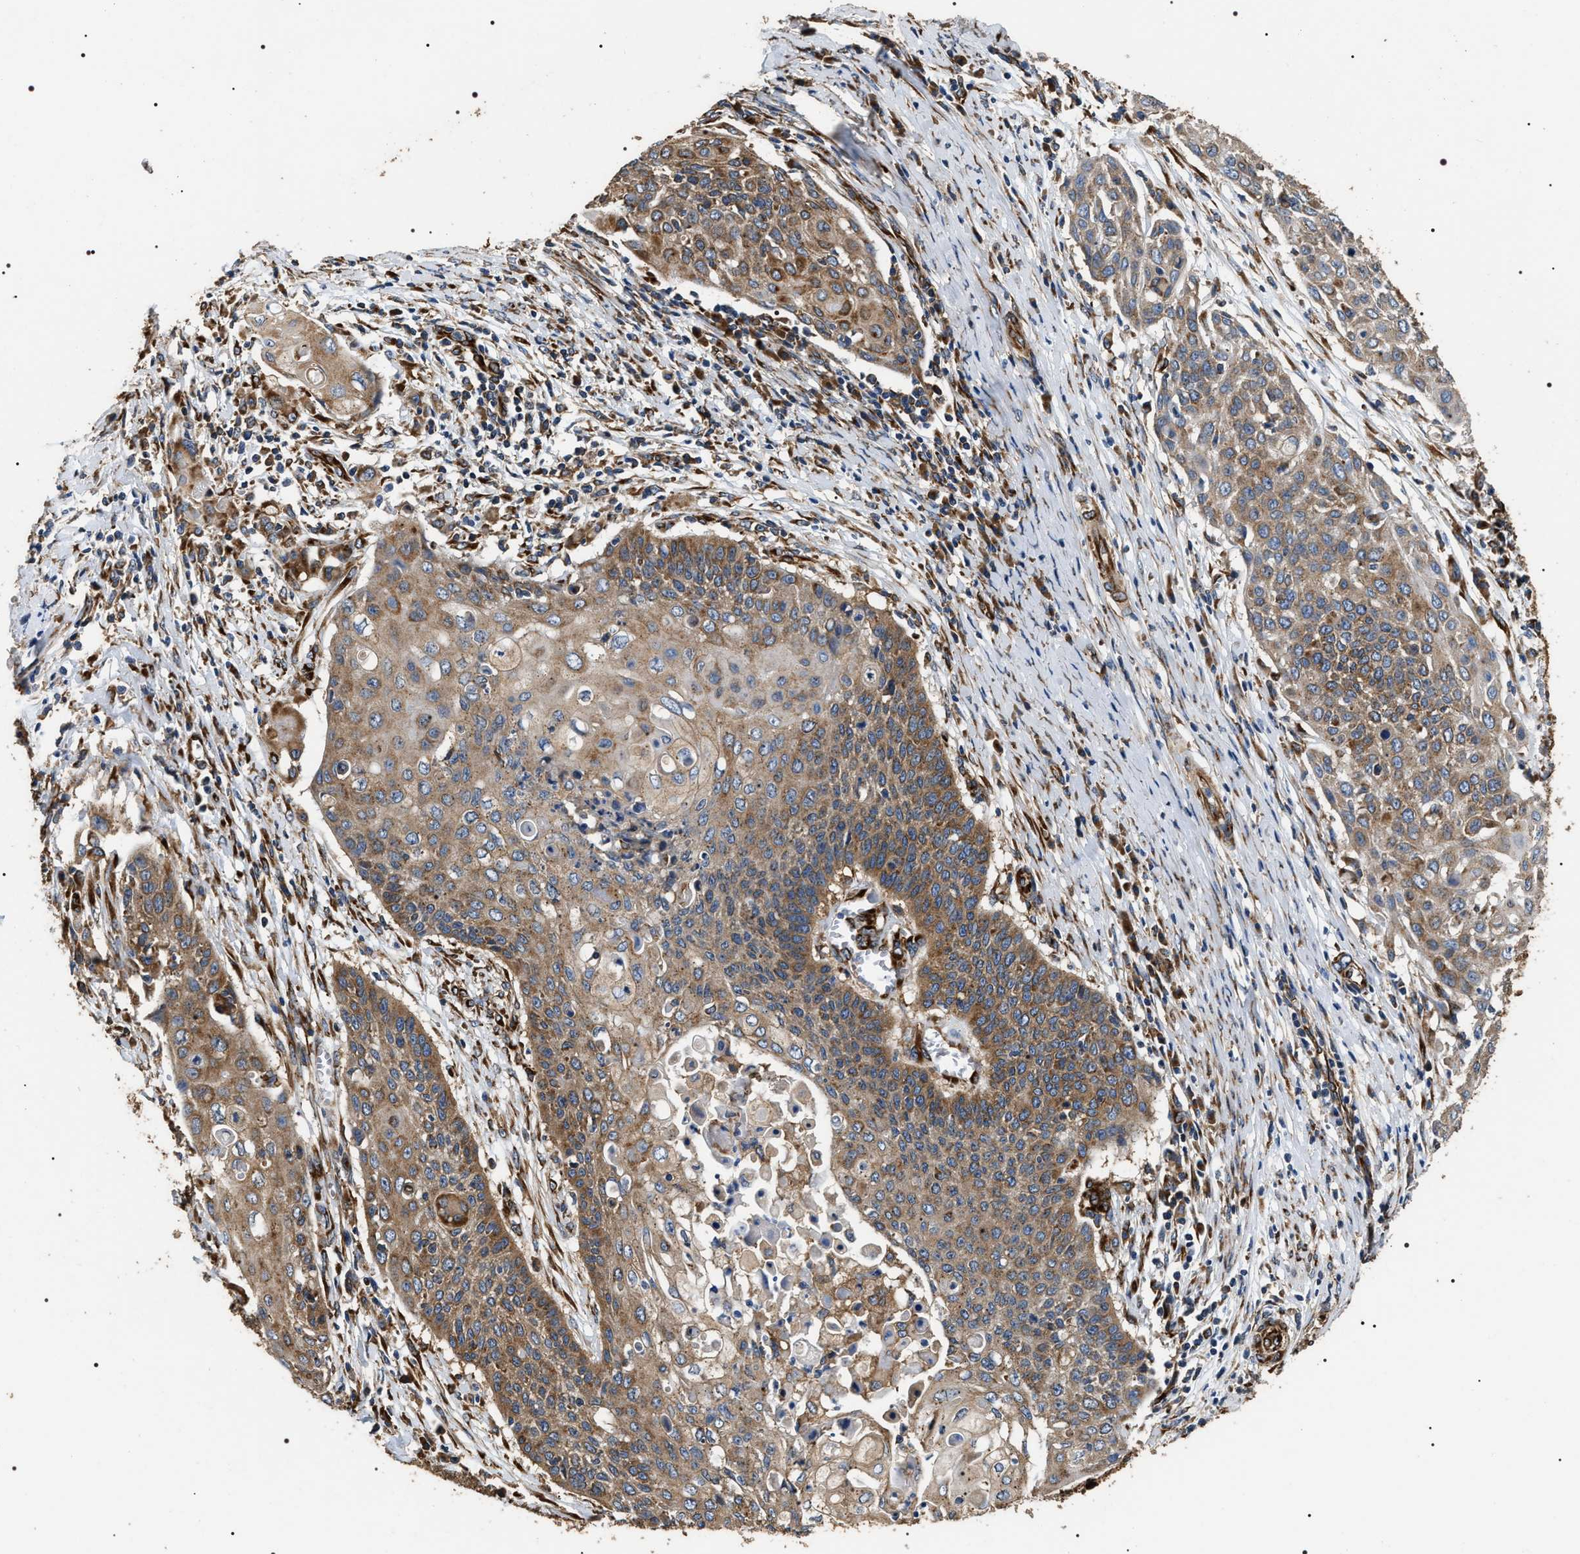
{"staining": {"intensity": "moderate", "quantity": ">75%", "location": "cytoplasmic/membranous"}, "tissue": "cervical cancer", "cell_type": "Tumor cells", "image_type": "cancer", "snomed": [{"axis": "morphology", "description": "Squamous cell carcinoma, NOS"}, {"axis": "topography", "description": "Cervix"}], "caption": "The immunohistochemical stain labels moderate cytoplasmic/membranous staining in tumor cells of cervical cancer (squamous cell carcinoma) tissue.", "gene": "KTN1", "patient": {"sex": "female", "age": 39}}